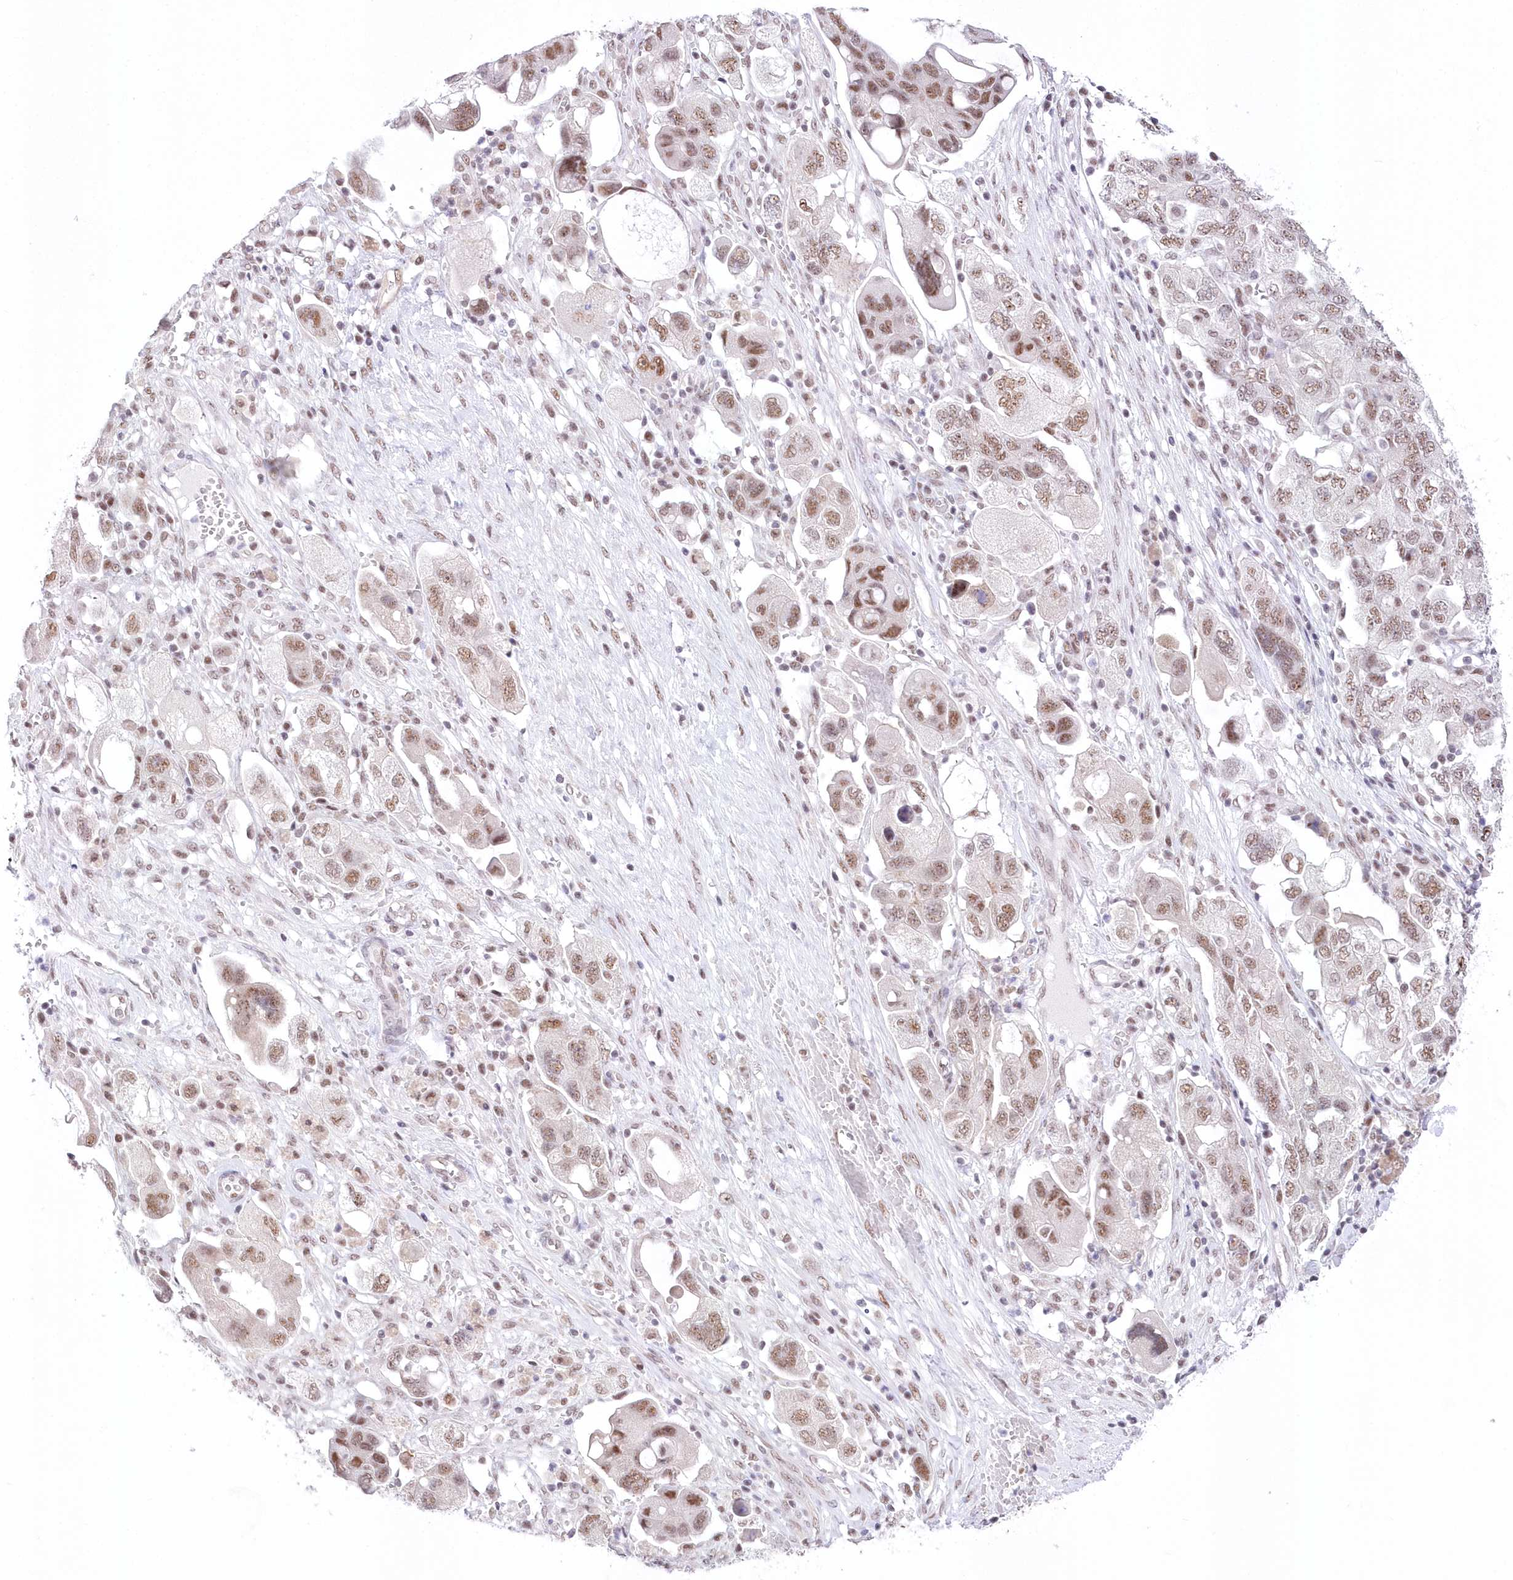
{"staining": {"intensity": "moderate", "quantity": ">75%", "location": "nuclear"}, "tissue": "ovarian cancer", "cell_type": "Tumor cells", "image_type": "cancer", "snomed": [{"axis": "morphology", "description": "Carcinoma, NOS"}, {"axis": "morphology", "description": "Cystadenocarcinoma, serous, NOS"}, {"axis": "topography", "description": "Ovary"}], "caption": "This is a photomicrograph of IHC staining of serous cystadenocarcinoma (ovarian), which shows moderate positivity in the nuclear of tumor cells.", "gene": "NSUN2", "patient": {"sex": "female", "age": 69}}